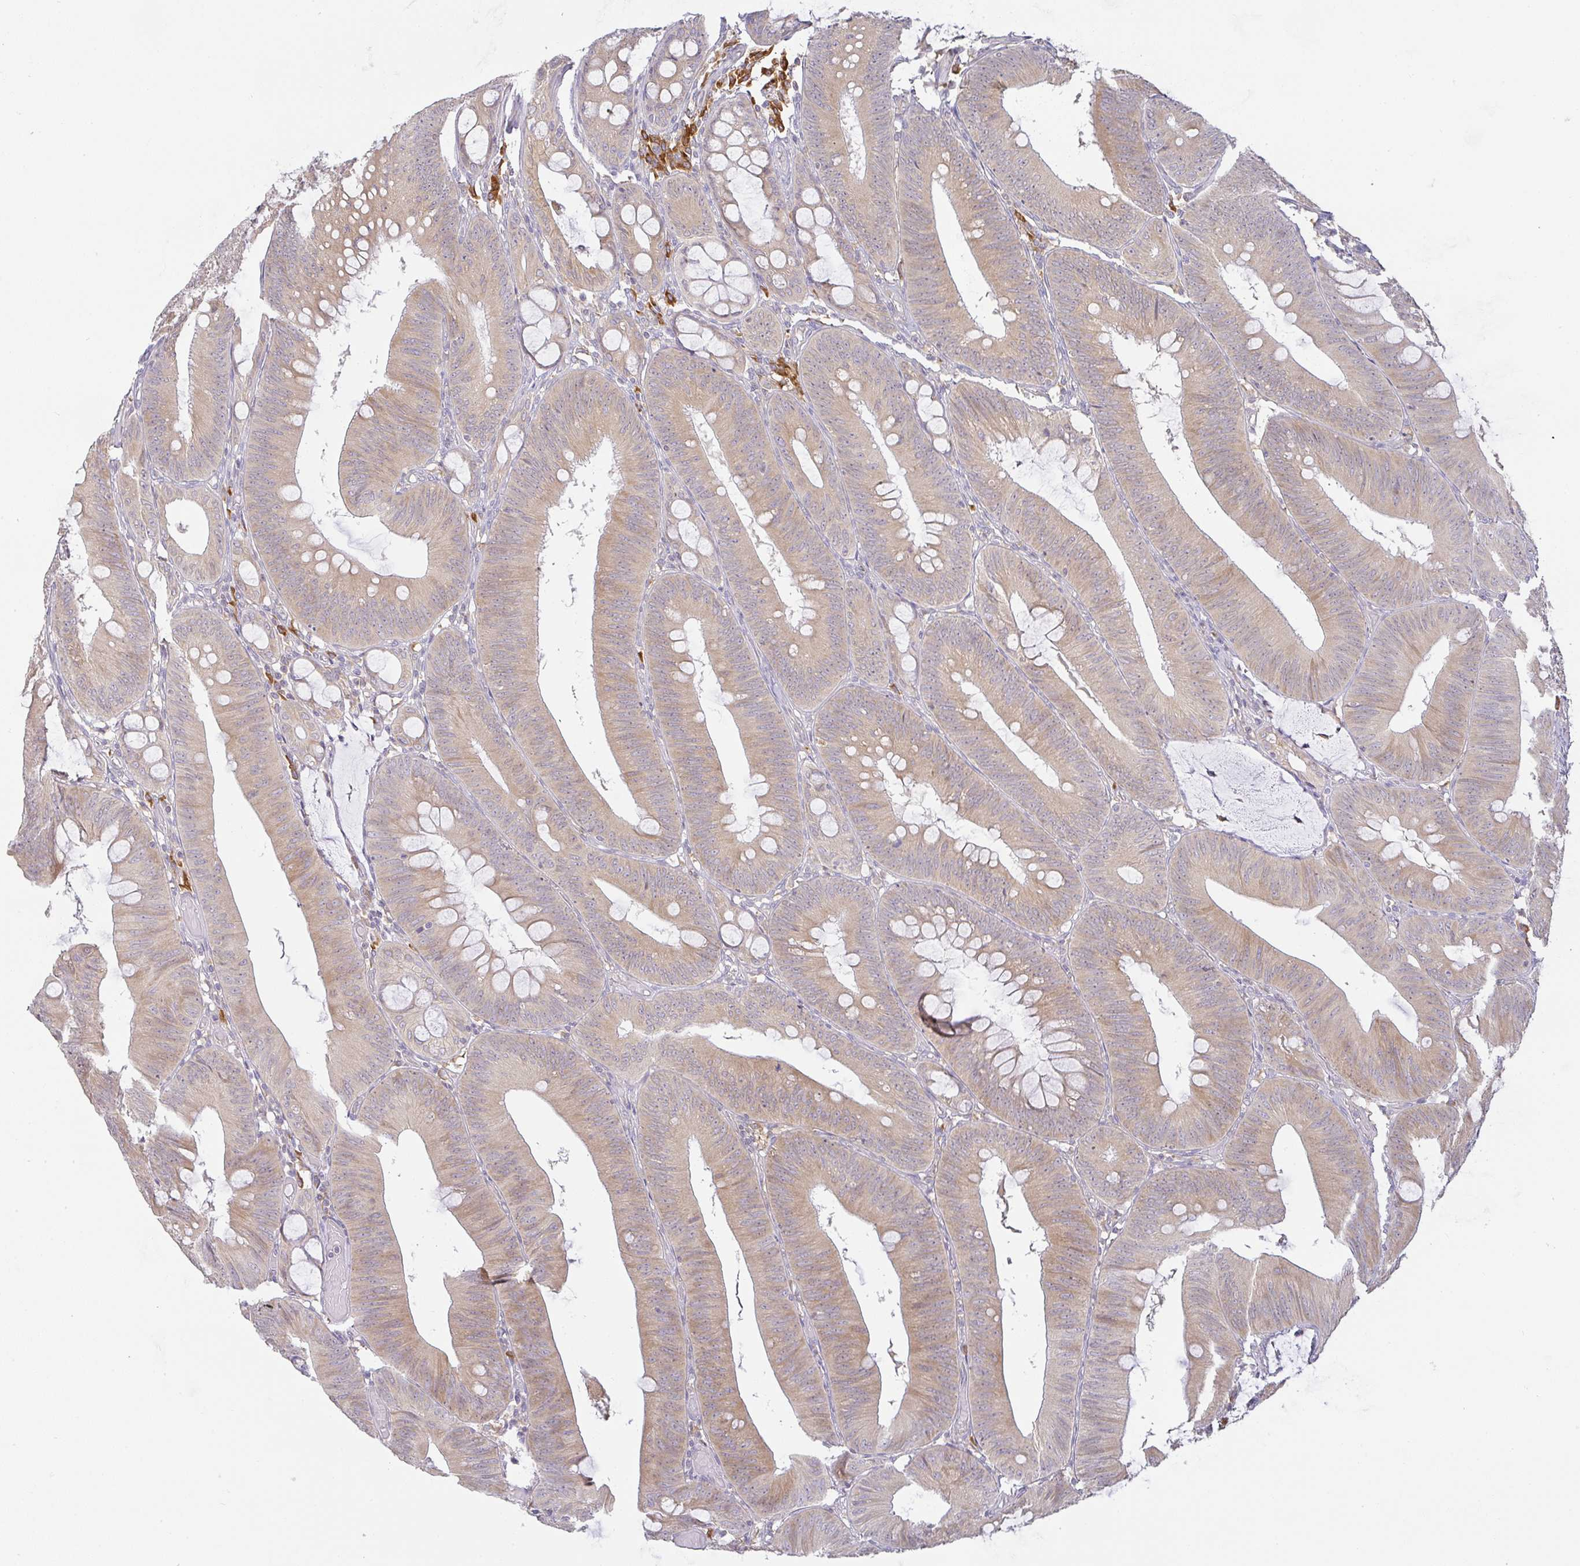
{"staining": {"intensity": "weak", "quantity": "25%-75%", "location": "cytoplasmic/membranous"}, "tissue": "colorectal cancer", "cell_type": "Tumor cells", "image_type": "cancer", "snomed": [{"axis": "morphology", "description": "Adenocarcinoma, NOS"}, {"axis": "topography", "description": "Colon"}], "caption": "DAB immunohistochemical staining of adenocarcinoma (colorectal) shows weak cytoplasmic/membranous protein expression in about 25%-75% of tumor cells. The staining was performed using DAB (3,3'-diaminobenzidine), with brown indicating positive protein expression. Nuclei are stained blue with hematoxylin.", "gene": "DERL2", "patient": {"sex": "male", "age": 84}}